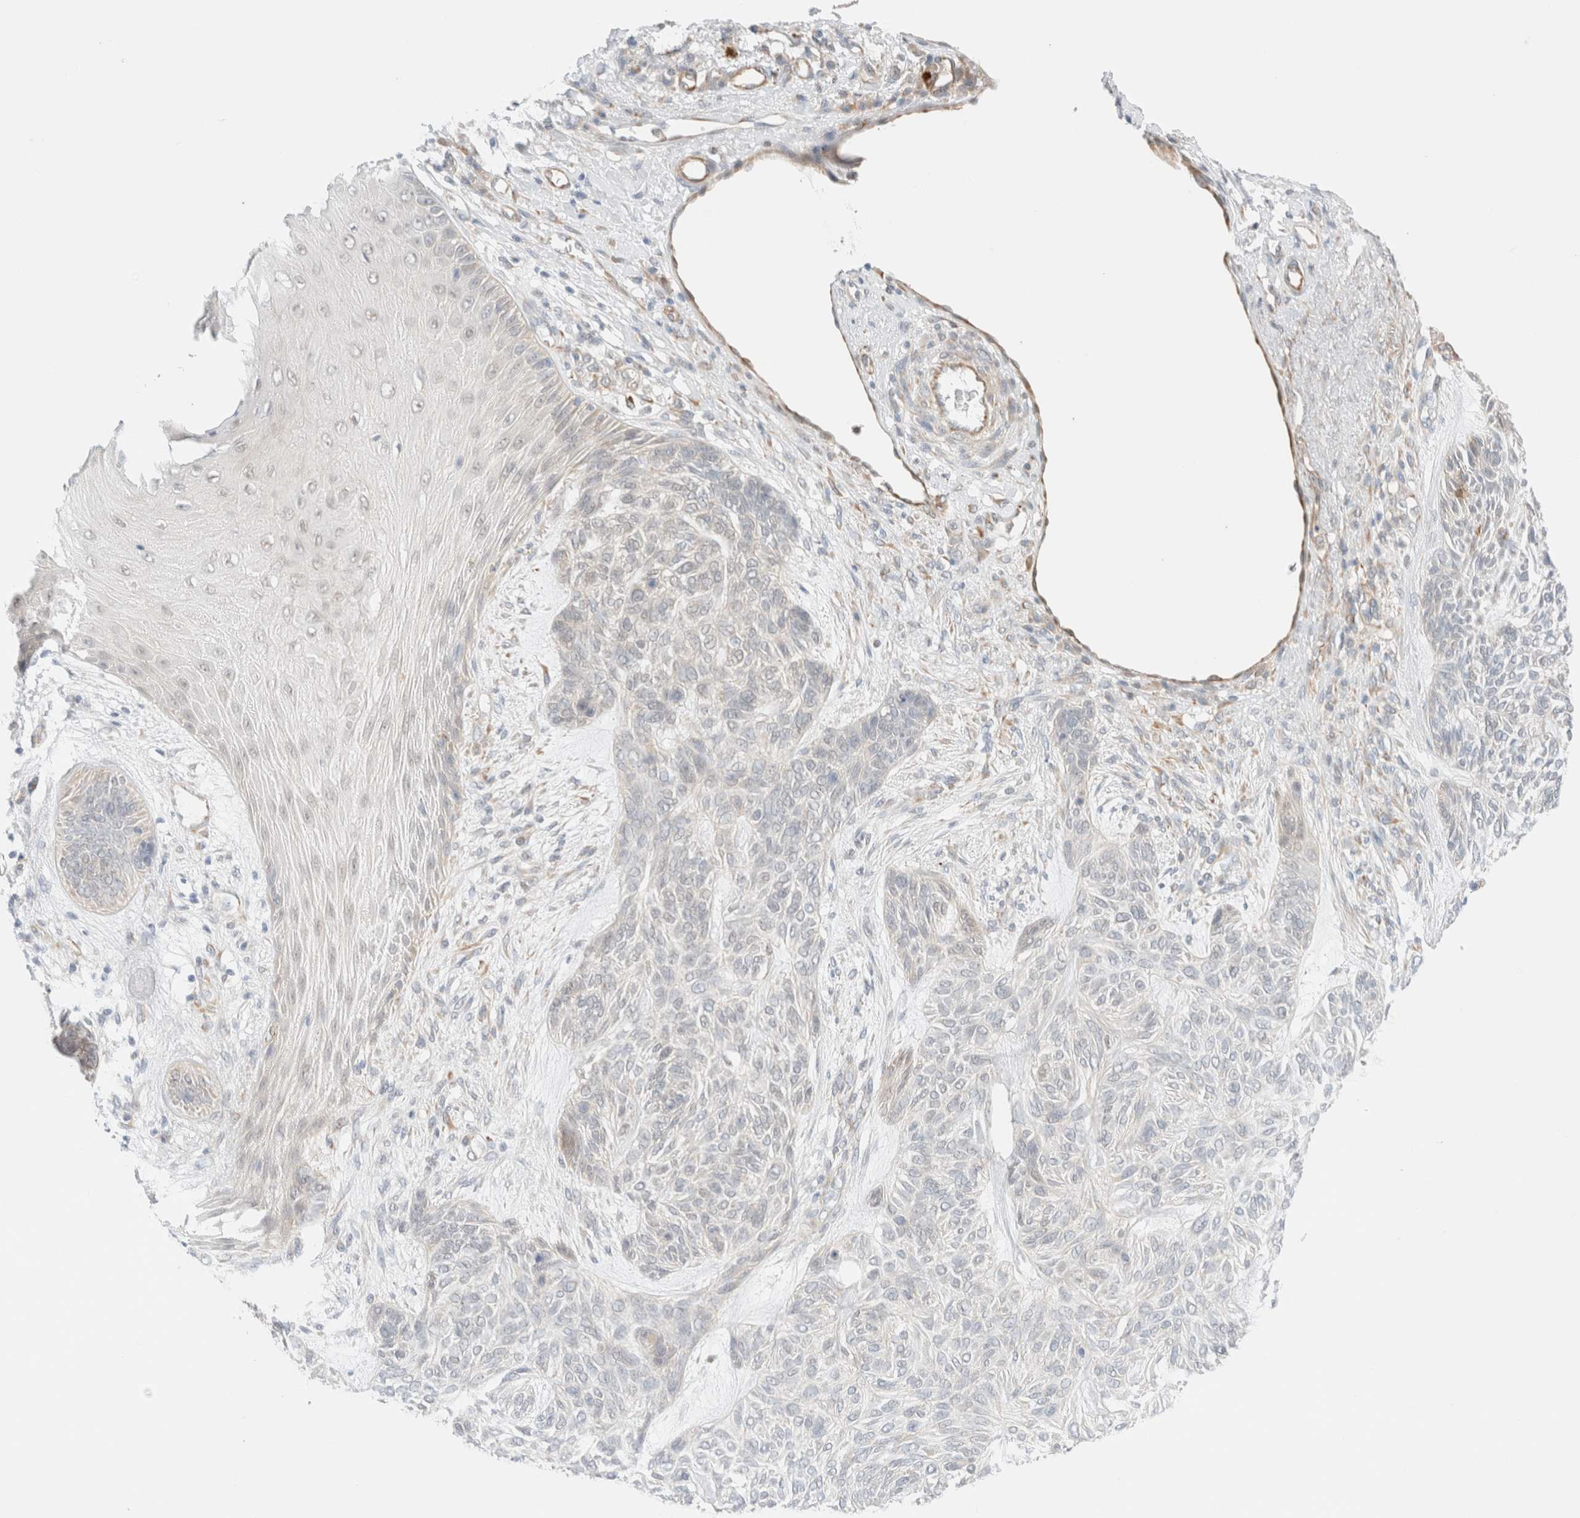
{"staining": {"intensity": "negative", "quantity": "none", "location": "none"}, "tissue": "skin cancer", "cell_type": "Tumor cells", "image_type": "cancer", "snomed": [{"axis": "morphology", "description": "Basal cell carcinoma"}, {"axis": "topography", "description": "Skin"}], "caption": "High power microscopy histopathology image of an immunohistochemistry histopathology image of skin basal cell carcinoma, revealing no significant expression in tumor cells.", "gene": "UNC13B", "patient": {"sex": "male", "age": 55}}